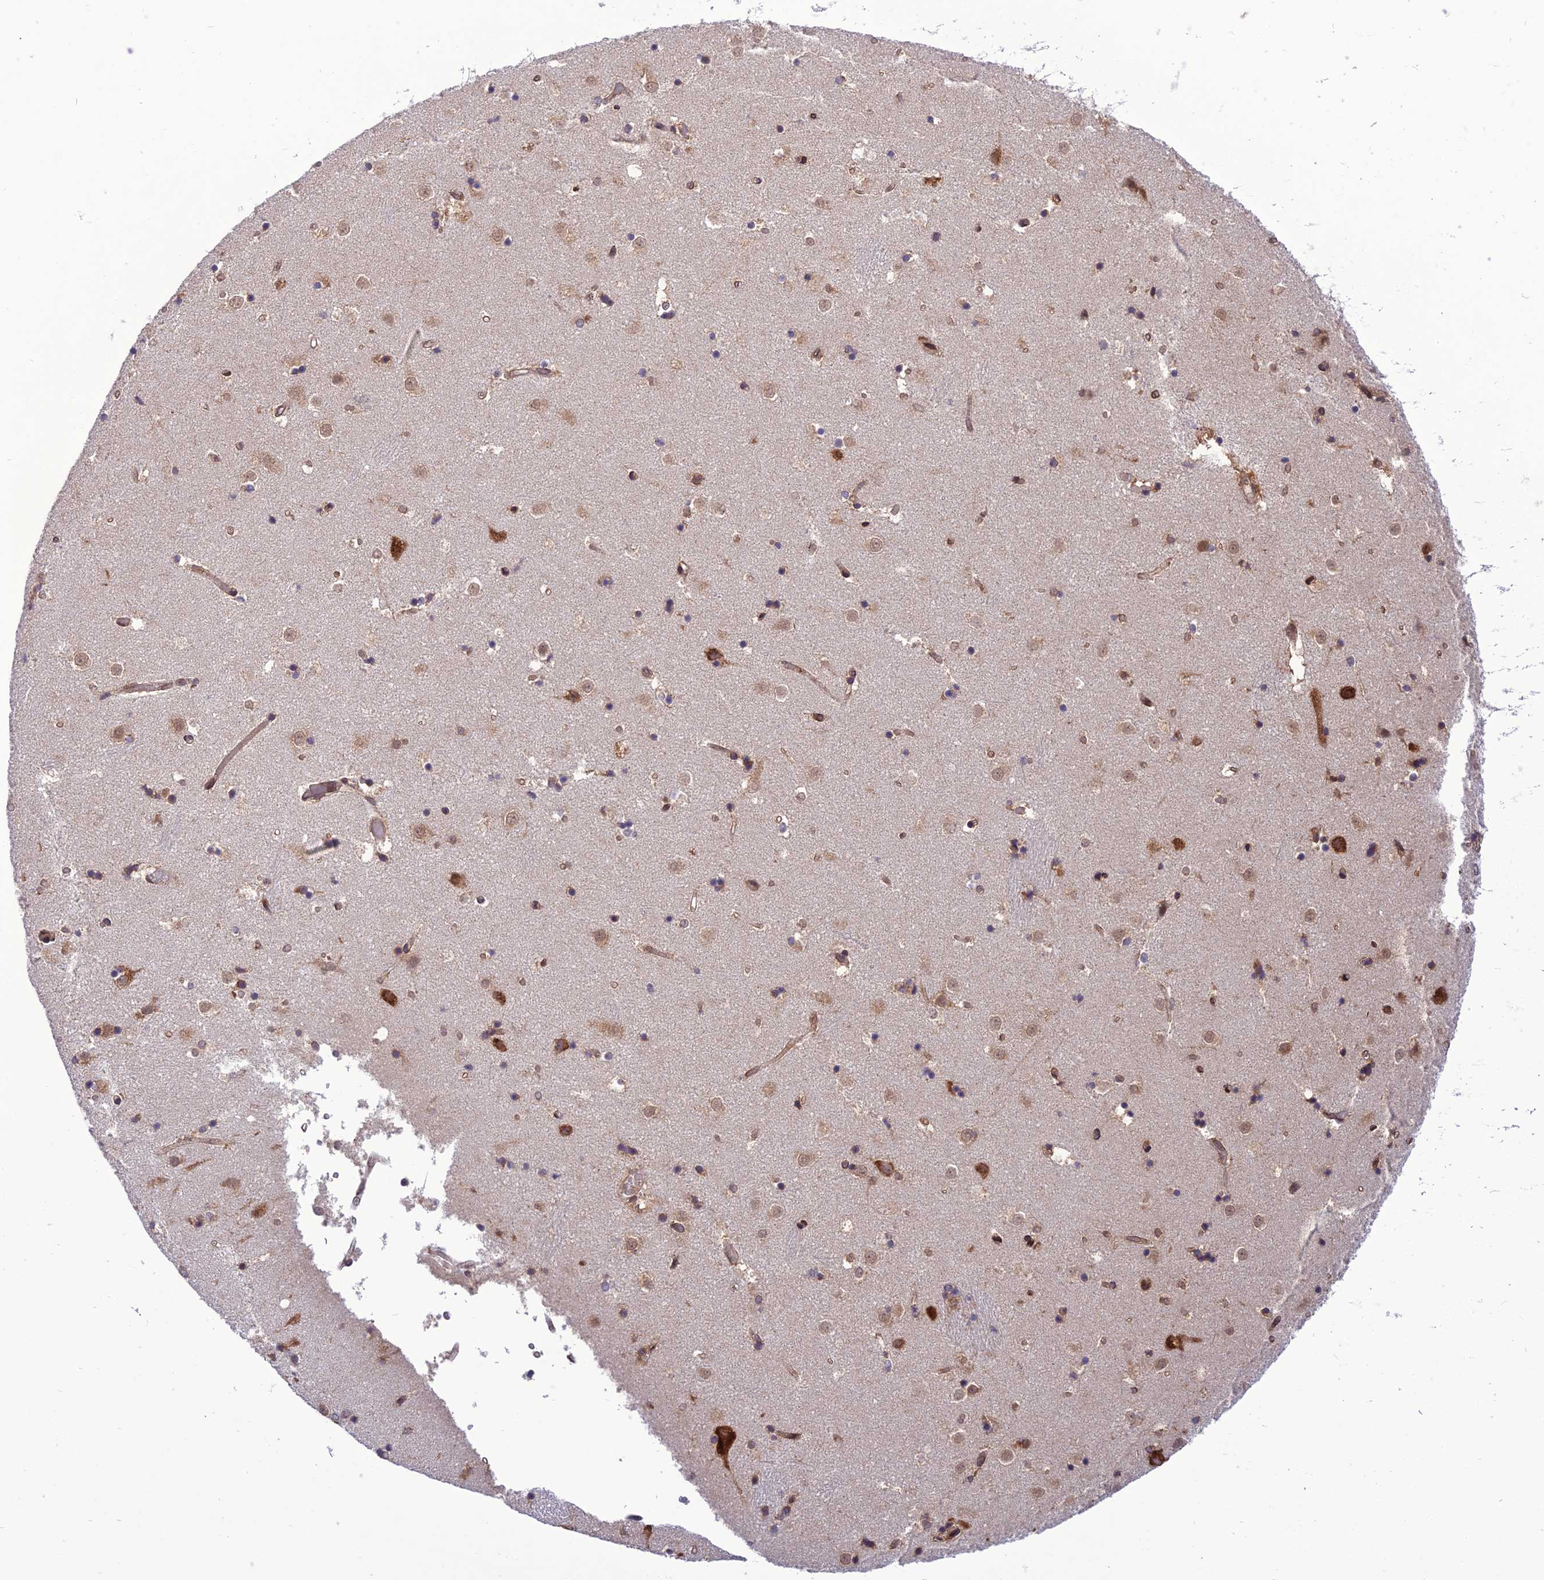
{"staining": {"intensity": "moderate", "quantity": "<25%", "location": "cytoplasmic/membranous"}, "tissue": "caudate", "cell_type": "Glial cells", "image_type": "normal", "snomed": [{"axis": "morphology", "description": "Normal tissue, NOS"}, {"axis": "topography", "description": "Lateral ventricle wall"}], "caption": "DAB (3,3'-diaminobenzidine) immunohistochemical staining of unremarkable human caudate reveals moderate cytoplasmic/membranous protein staining in approximately <25% of glial cells.", "gene": "DHCR7", "patient": {"sex": "female", "age": 52}}